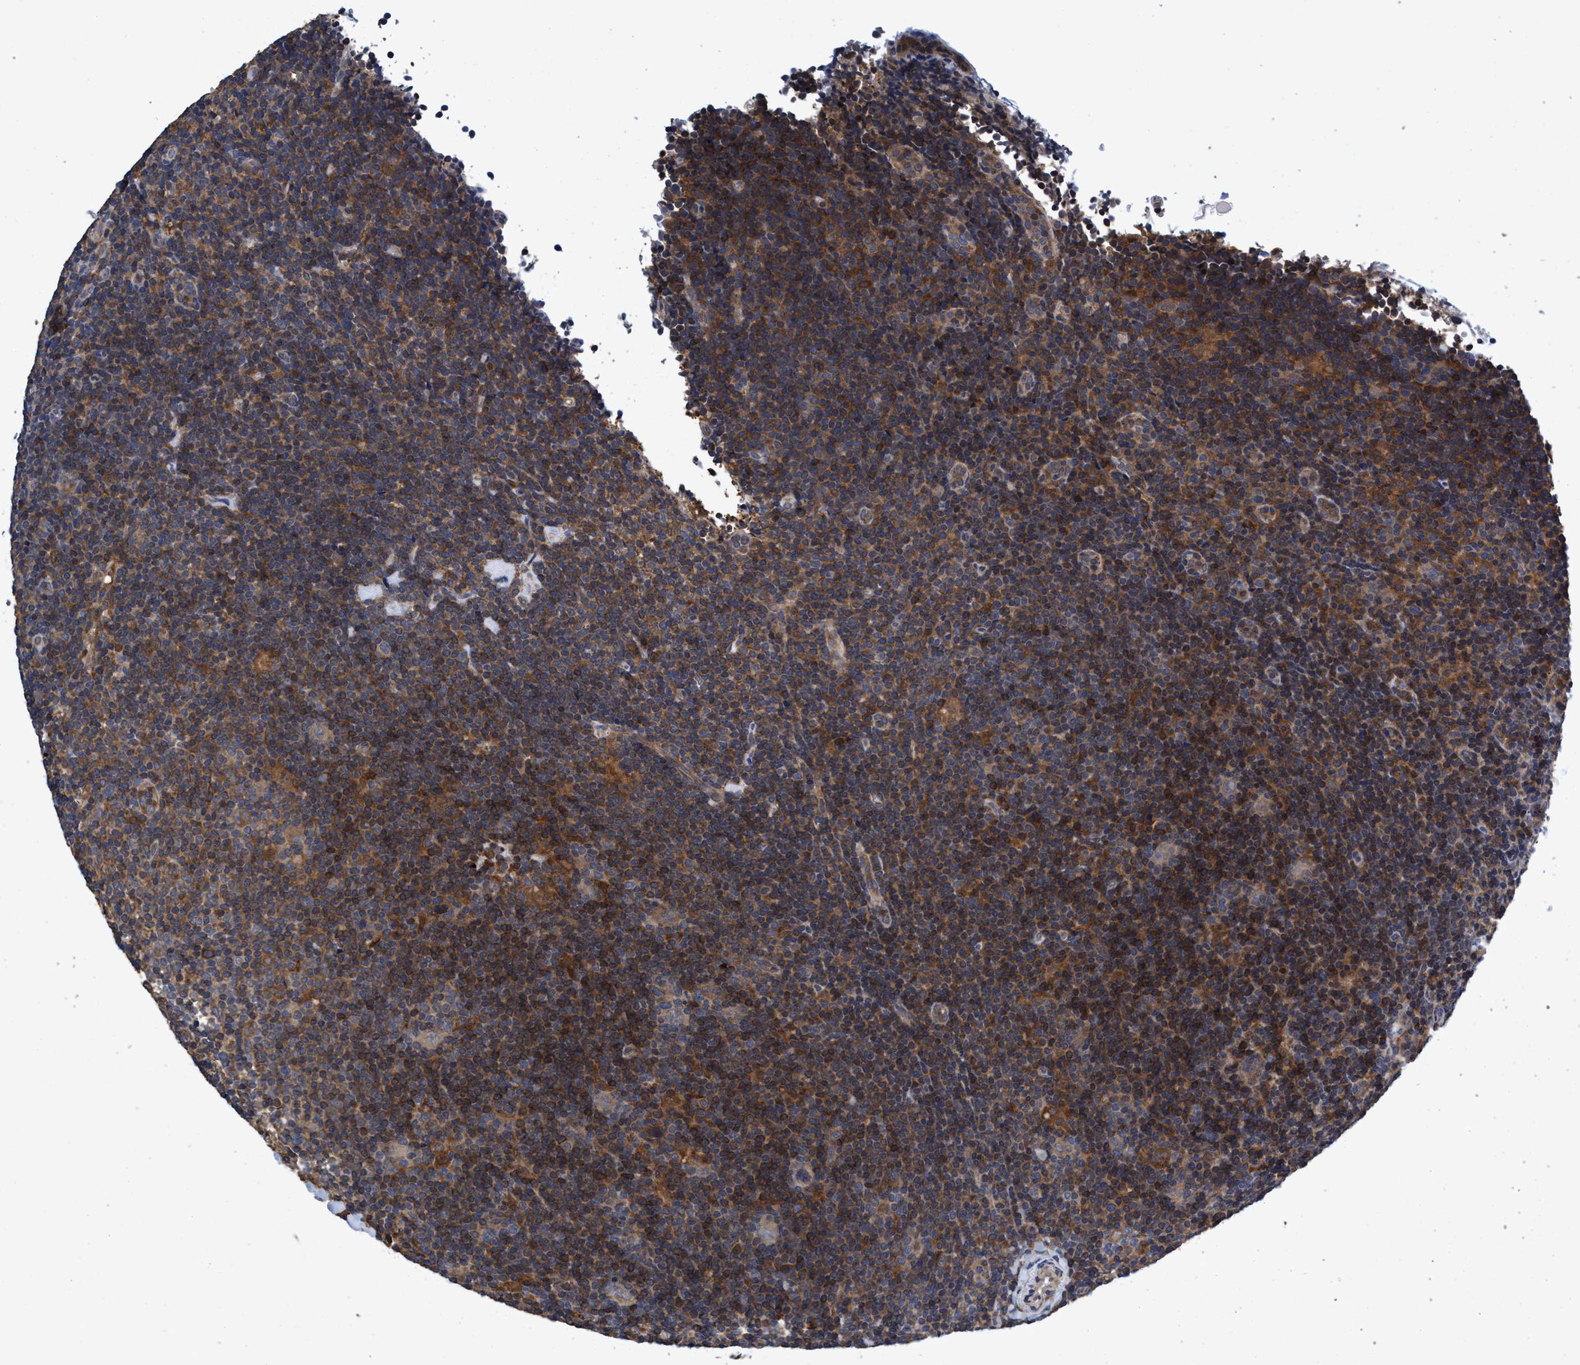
{"staining": {"intensity": "moderate", "quantity": ">75%", "location": "cytoplasmic/membranous"}, "tissue": "lymphoma", "cell_type": "Tumor cells", "image_type": "cancer", "snomed": [{"axis": "morphology", "description": "Hodgkin's disease, NOS"}, {"axis": "topography", "description": "Lymph node"}], "caption": "A histopathology image of human Hodgkin's disease stained for a protein displays moderate cytoplasmic/membranous brown staining in tumor cells.", "gene": "CALCOCO2", "patient": {"sex": "female", "age": 57}}